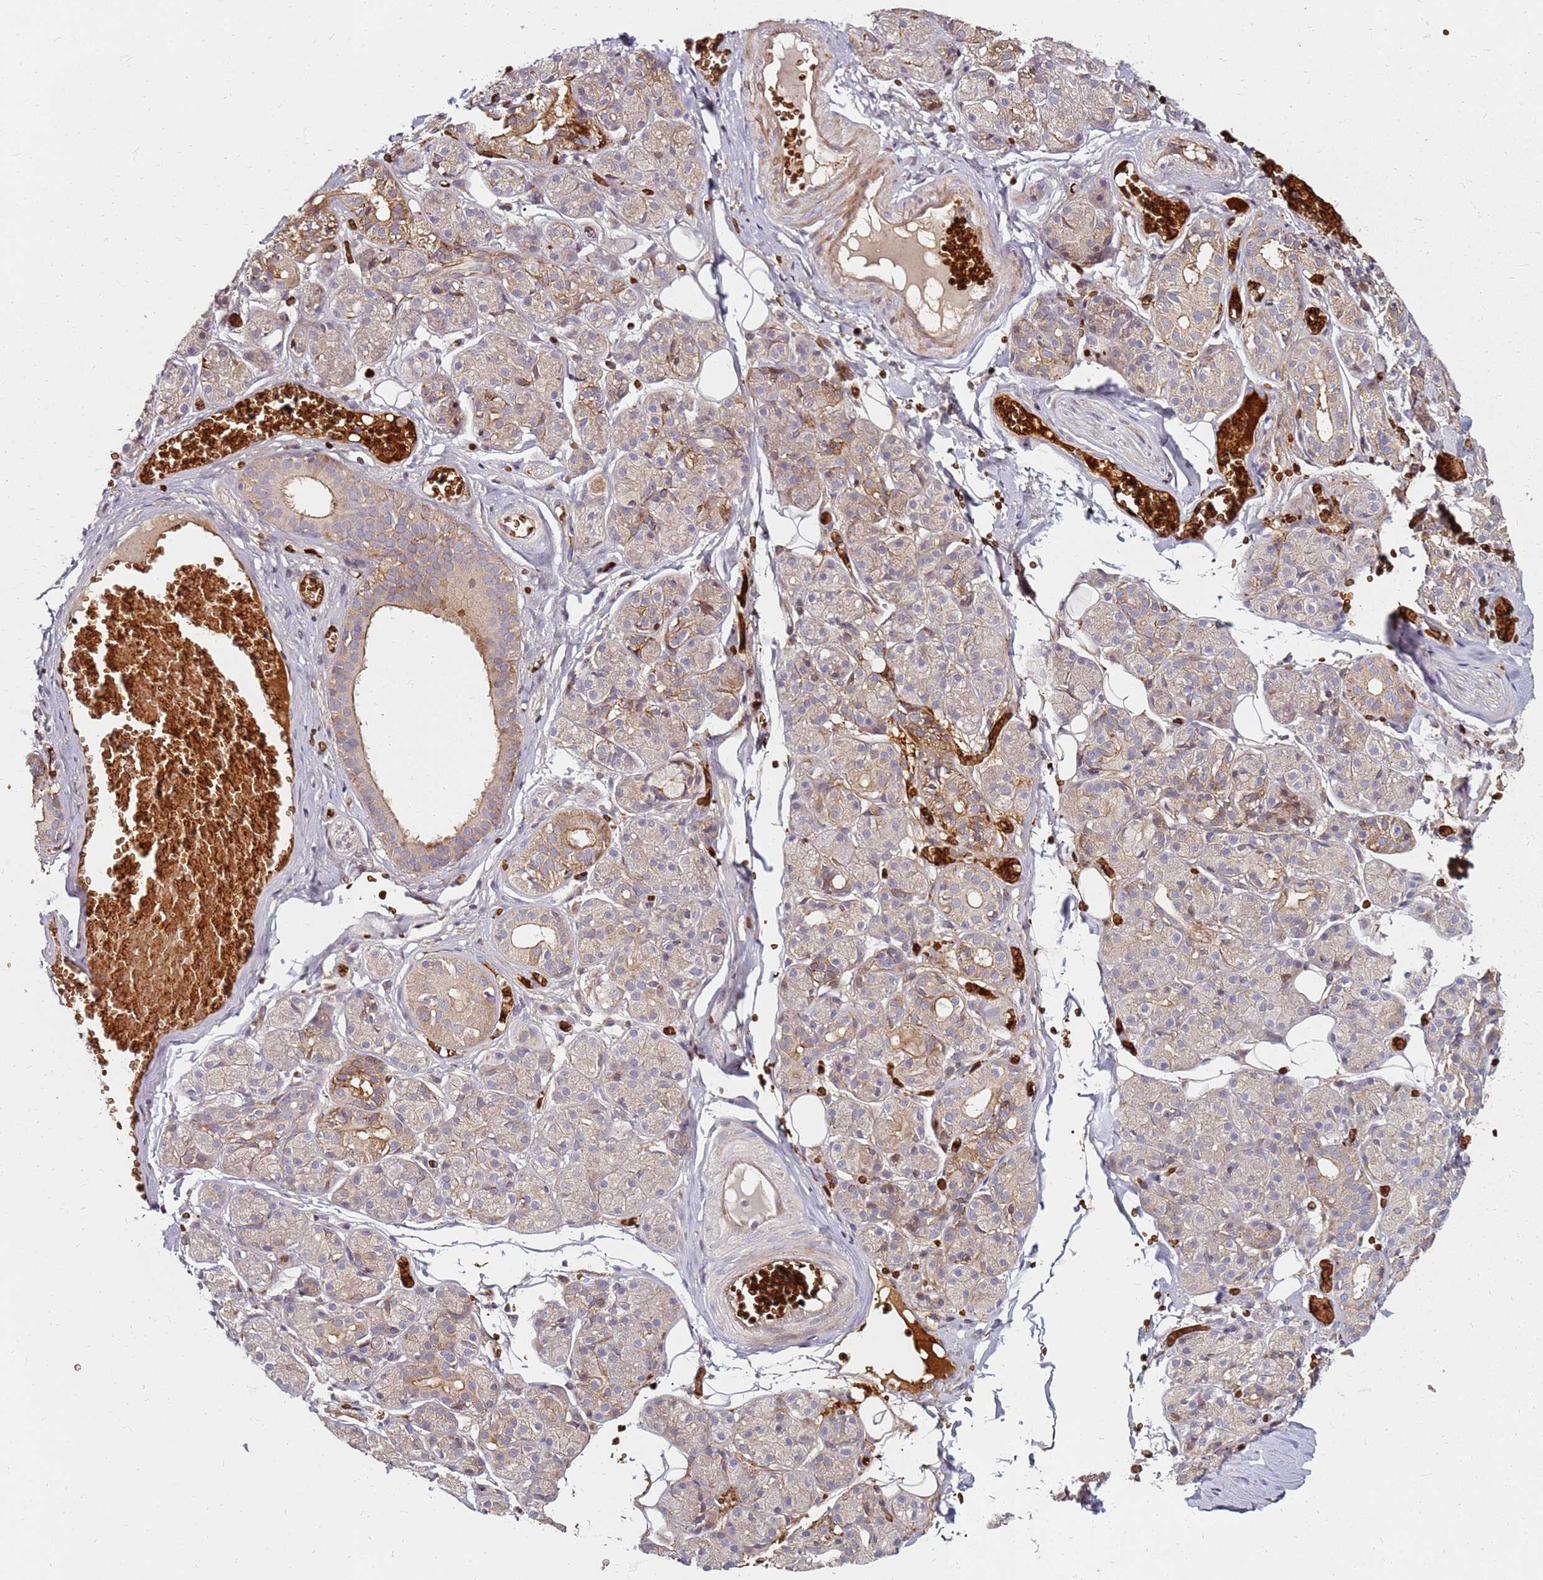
{"staining": {"intensity": "moderate", "quantity": "<25%", "location": "cytoplasmic/membranous"}, "tissue": "salivary gland", "cell_type": "Glandular cells", "image_type": "normal", "snomed": [{"axis": "morphology", "description": "Normal tissue, NOS"}, {"axis": "topography", "description": "Salivary gland"}], "caption": "Immunohistochemical staining of normal human salivary gland displays <25% levels of moderate cytoplasmic/membranous protein staining in approximately <25% of glandular cells. (DAB = brown stain, brightfield microscopy at high magnification).", "gene": "RNF11", "patient": {"sex": "male", "age": 63}}